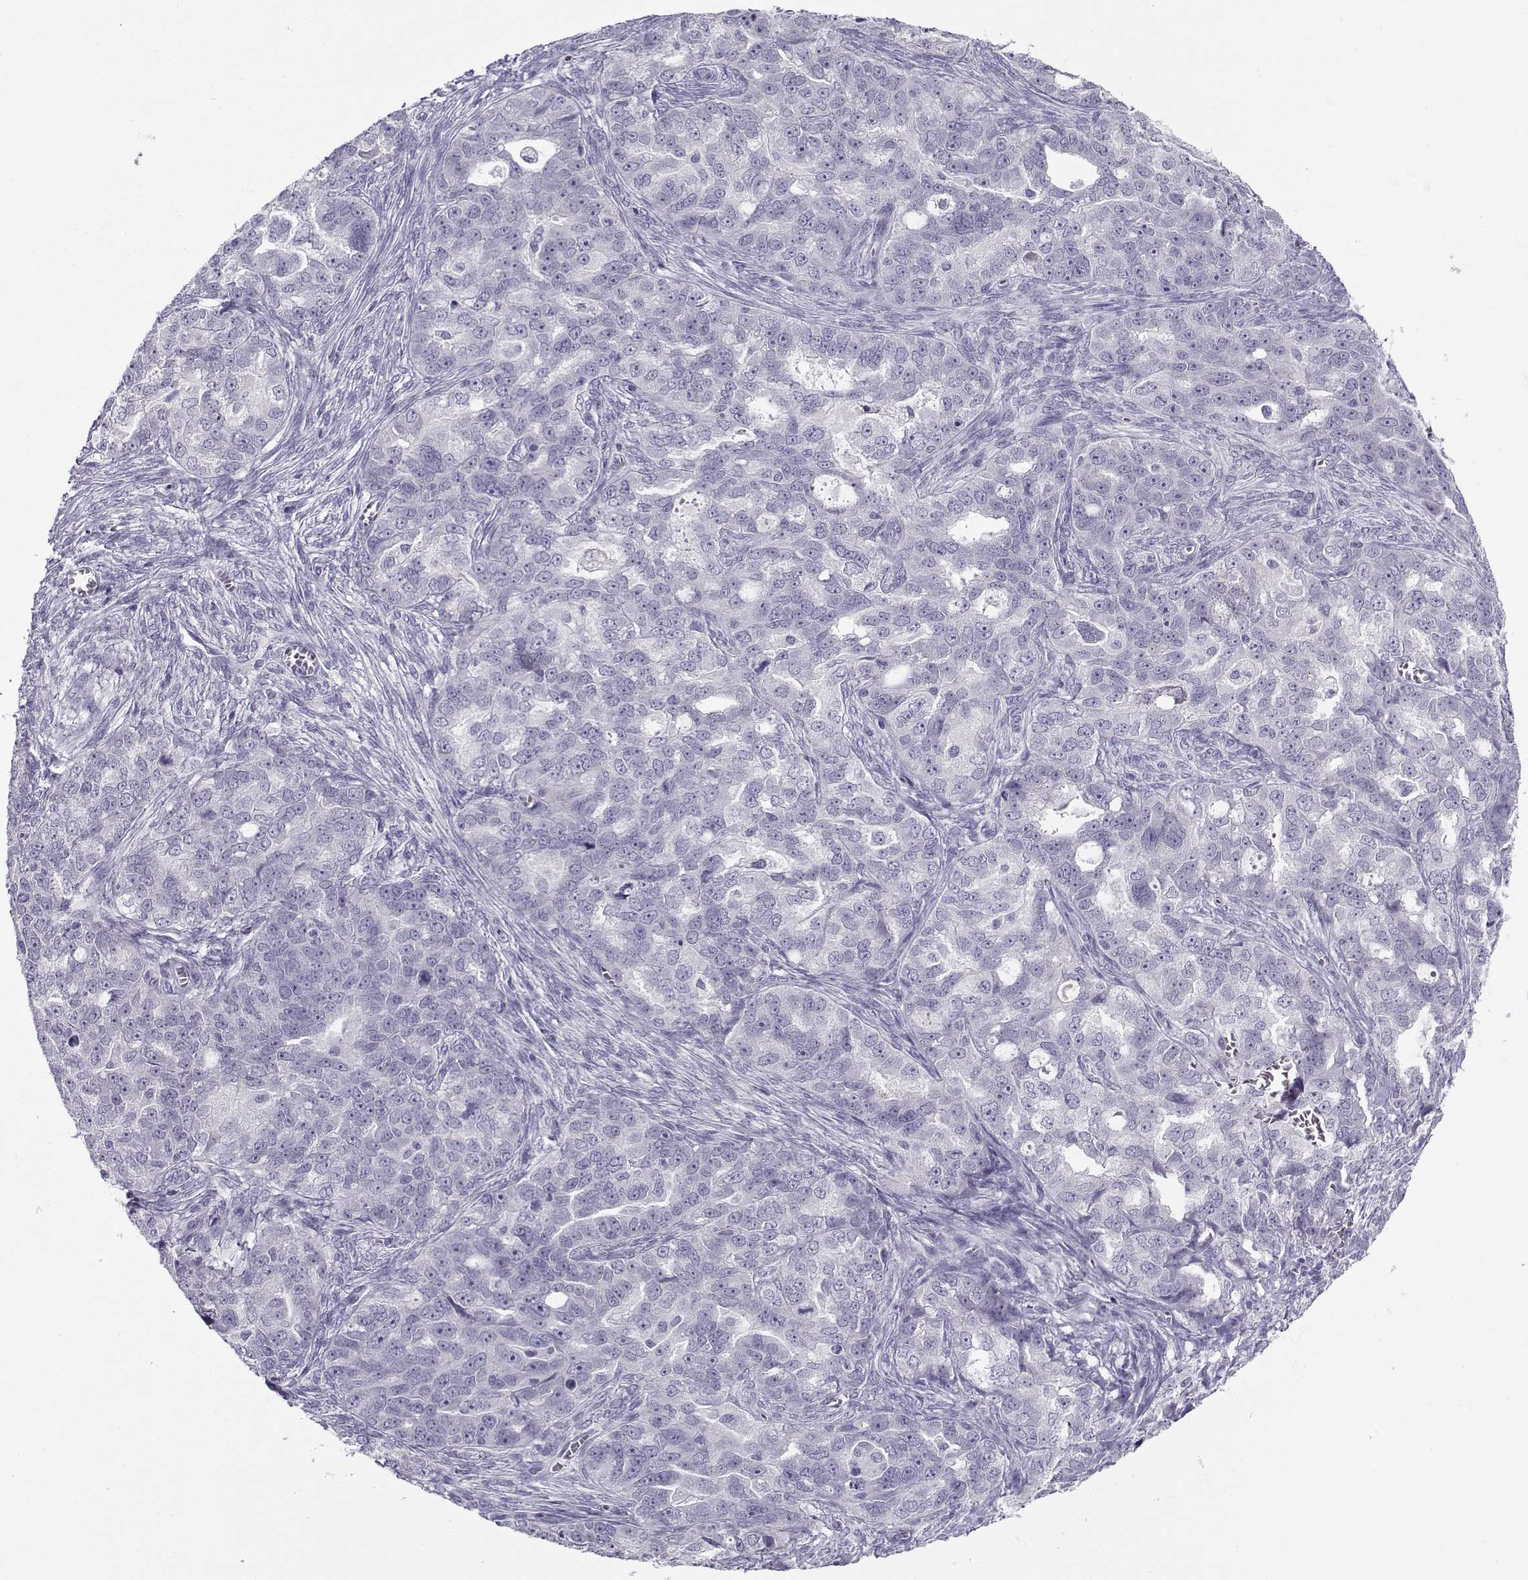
{"staining": {"intensity": "negative", "quantity": "none", "location": "none"}, "tissue": "ovarian cancer", "cell_type": "Tumor cells", "image_type": "cancer", "snomed": [{"axis": "morphology", "description": "Cystadenocarcinoma, serous, NOS"}, {"axis": "topography", "description": "Ovary"}], "caption": "Immunohistochemistry (IHC) of human ovarian serous cystadenocarcinoma reveals no expression in tumor cells. (DAB immunohistochemistry, high magnification).", "gene": "CFAP77", "patient": {"sex": "female", "age": 51}}